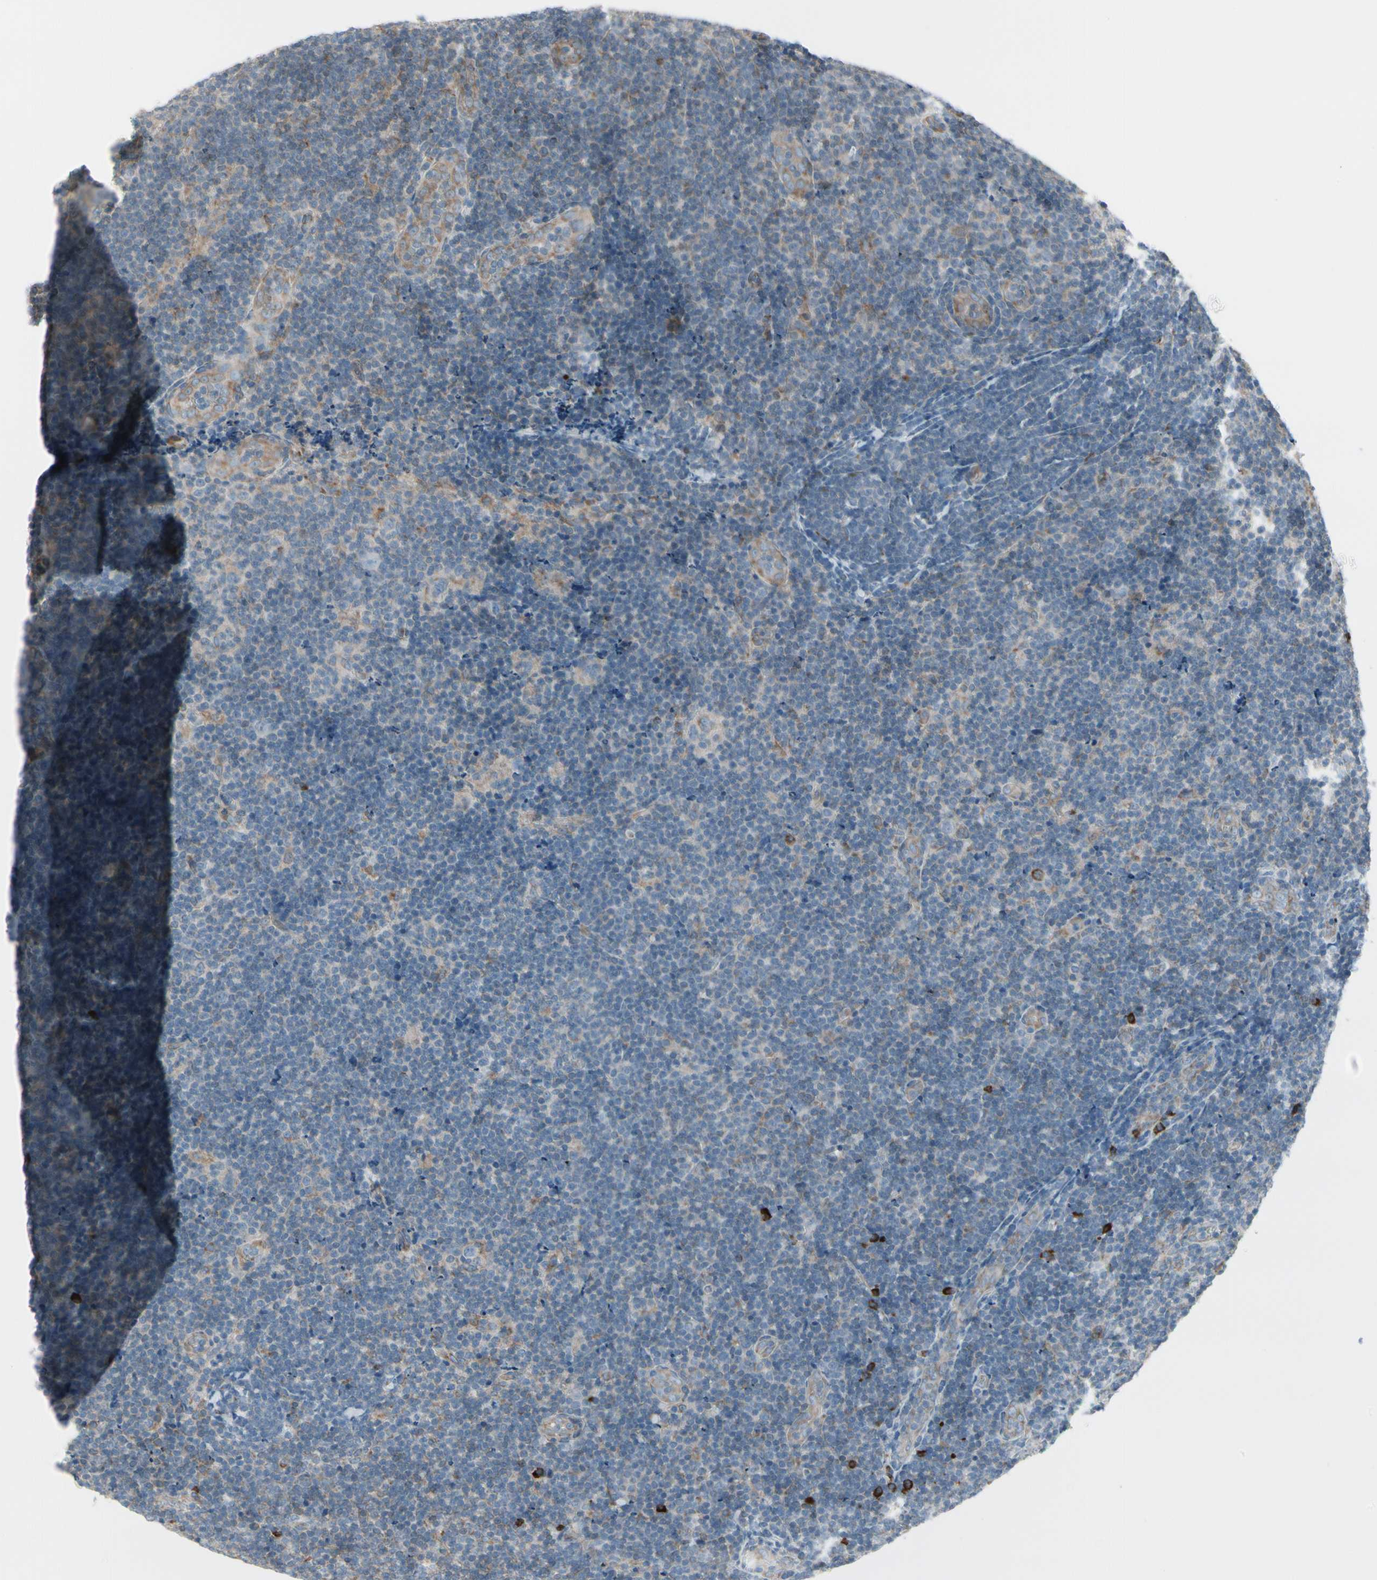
{"staining": {"intensity": "negative", "quantity": "none", "location": "none"}, "tissue": "lymphoma", "cell_type": "Tumor cells", "image_type": "cancer", "snomed": [{"axis": "morphology", "description": "Malignant lymphoma, non-Hodgkin's type, Low grade"}, {"axis": "topography", "description": "Lymph node"}], "caption": "The micrograph shows no staining of tumor cells in lymphoma.", "gene": "FNDC3A", "patient": {"sex": "male", "age": 83}}